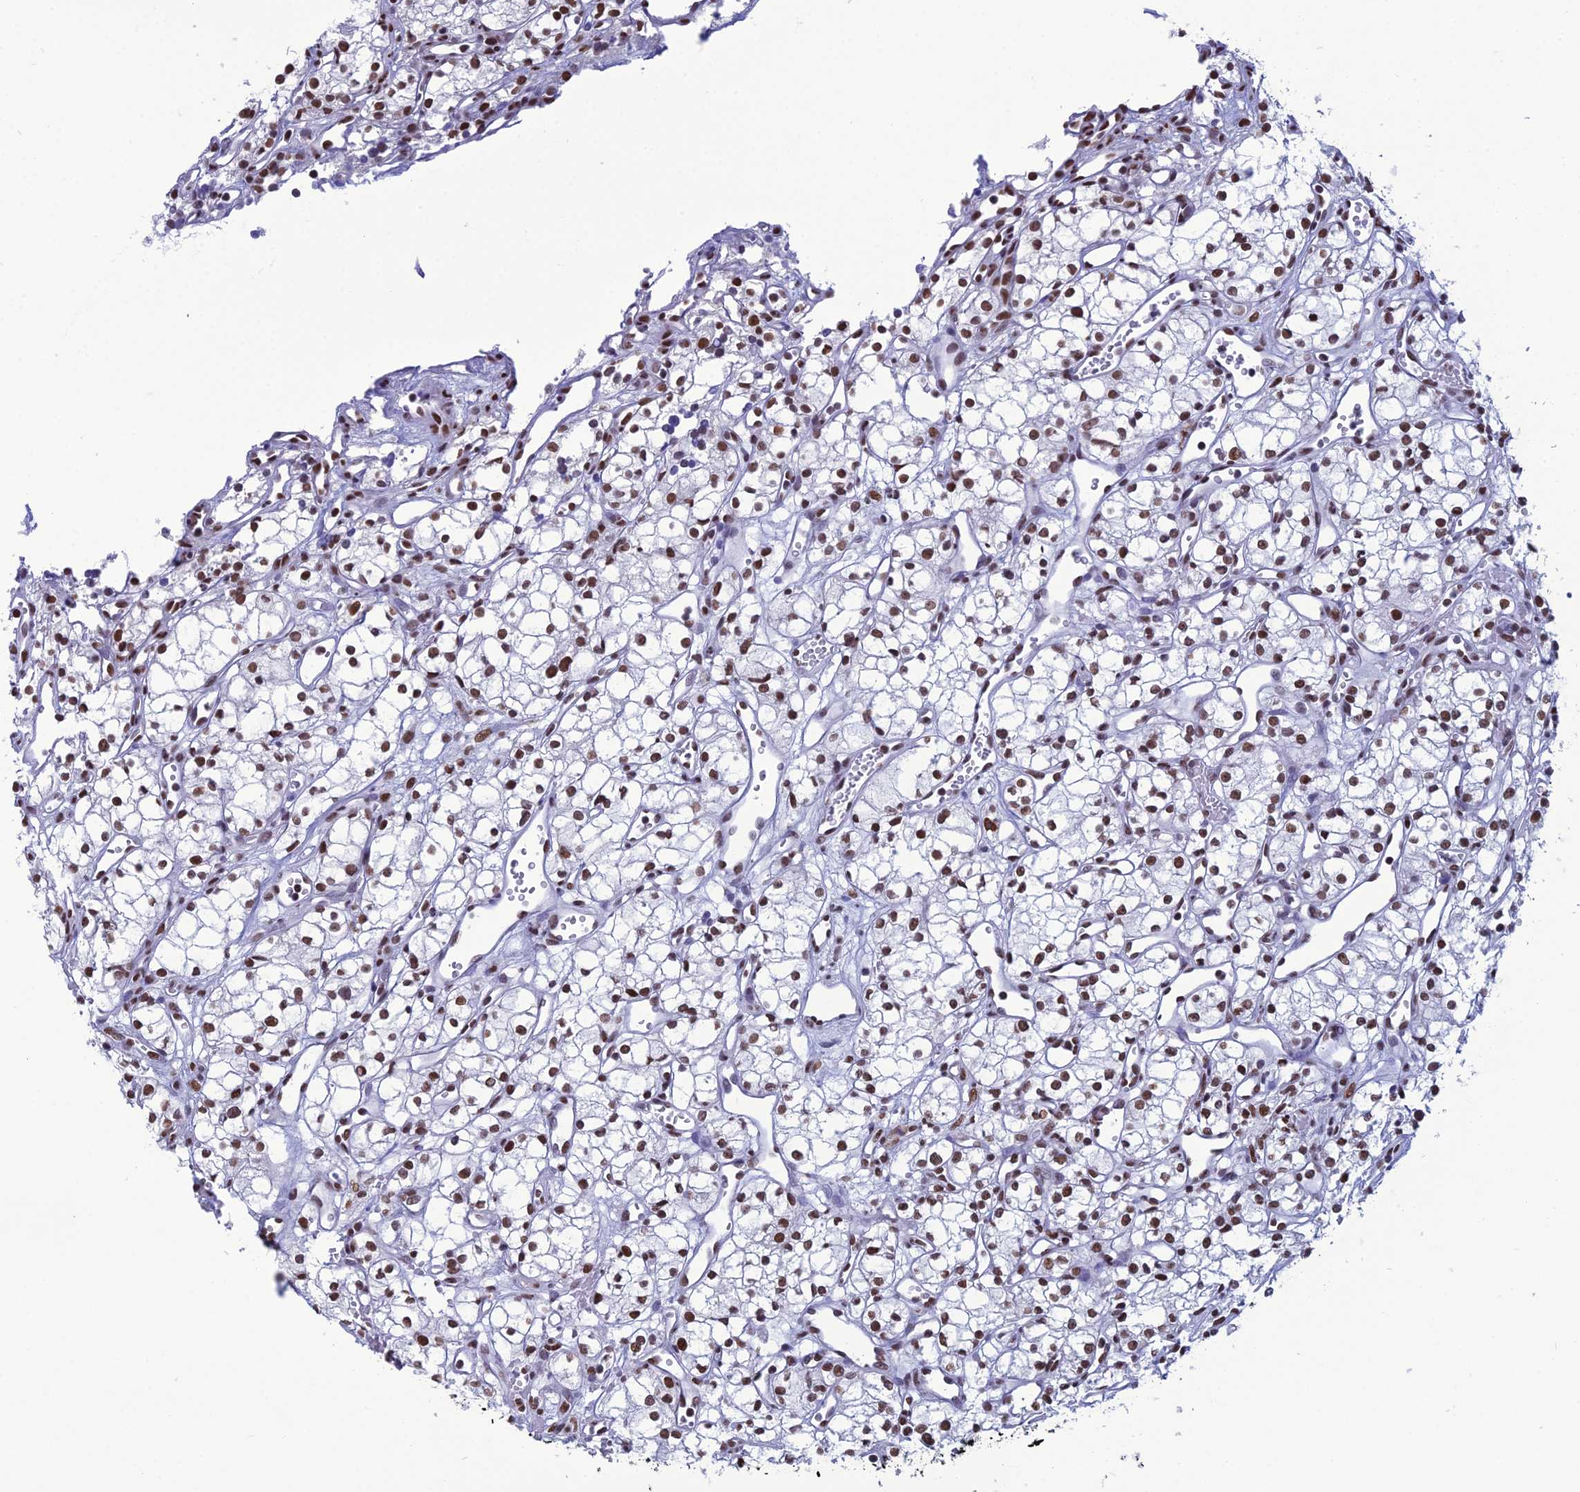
{"staining": {"intensity": "moderate", "quantity": ">75%", "location": "nuclear"}, "tissue": "renal cancer", "cell_type": "Tumor cells", "image_type": "cancer", "snomed": [{"axis": "morphology", "description": "Adenocarcinoma, NOS"}, {"axis": "topography", "description": "Kidney"}], "caption": "Moderate nuclear protein expression is identified in approximately >75% of tumor cells in adenocarcinoma (renal). The staining is performed using DAB (3,3'-diaminobenzidine) brown chromogen to label protein expression. The nuclei are counter-stained blue using hematoxylin.", "gene": "PRAMEF12", "patient": {"sex": "male", "age": 59}}